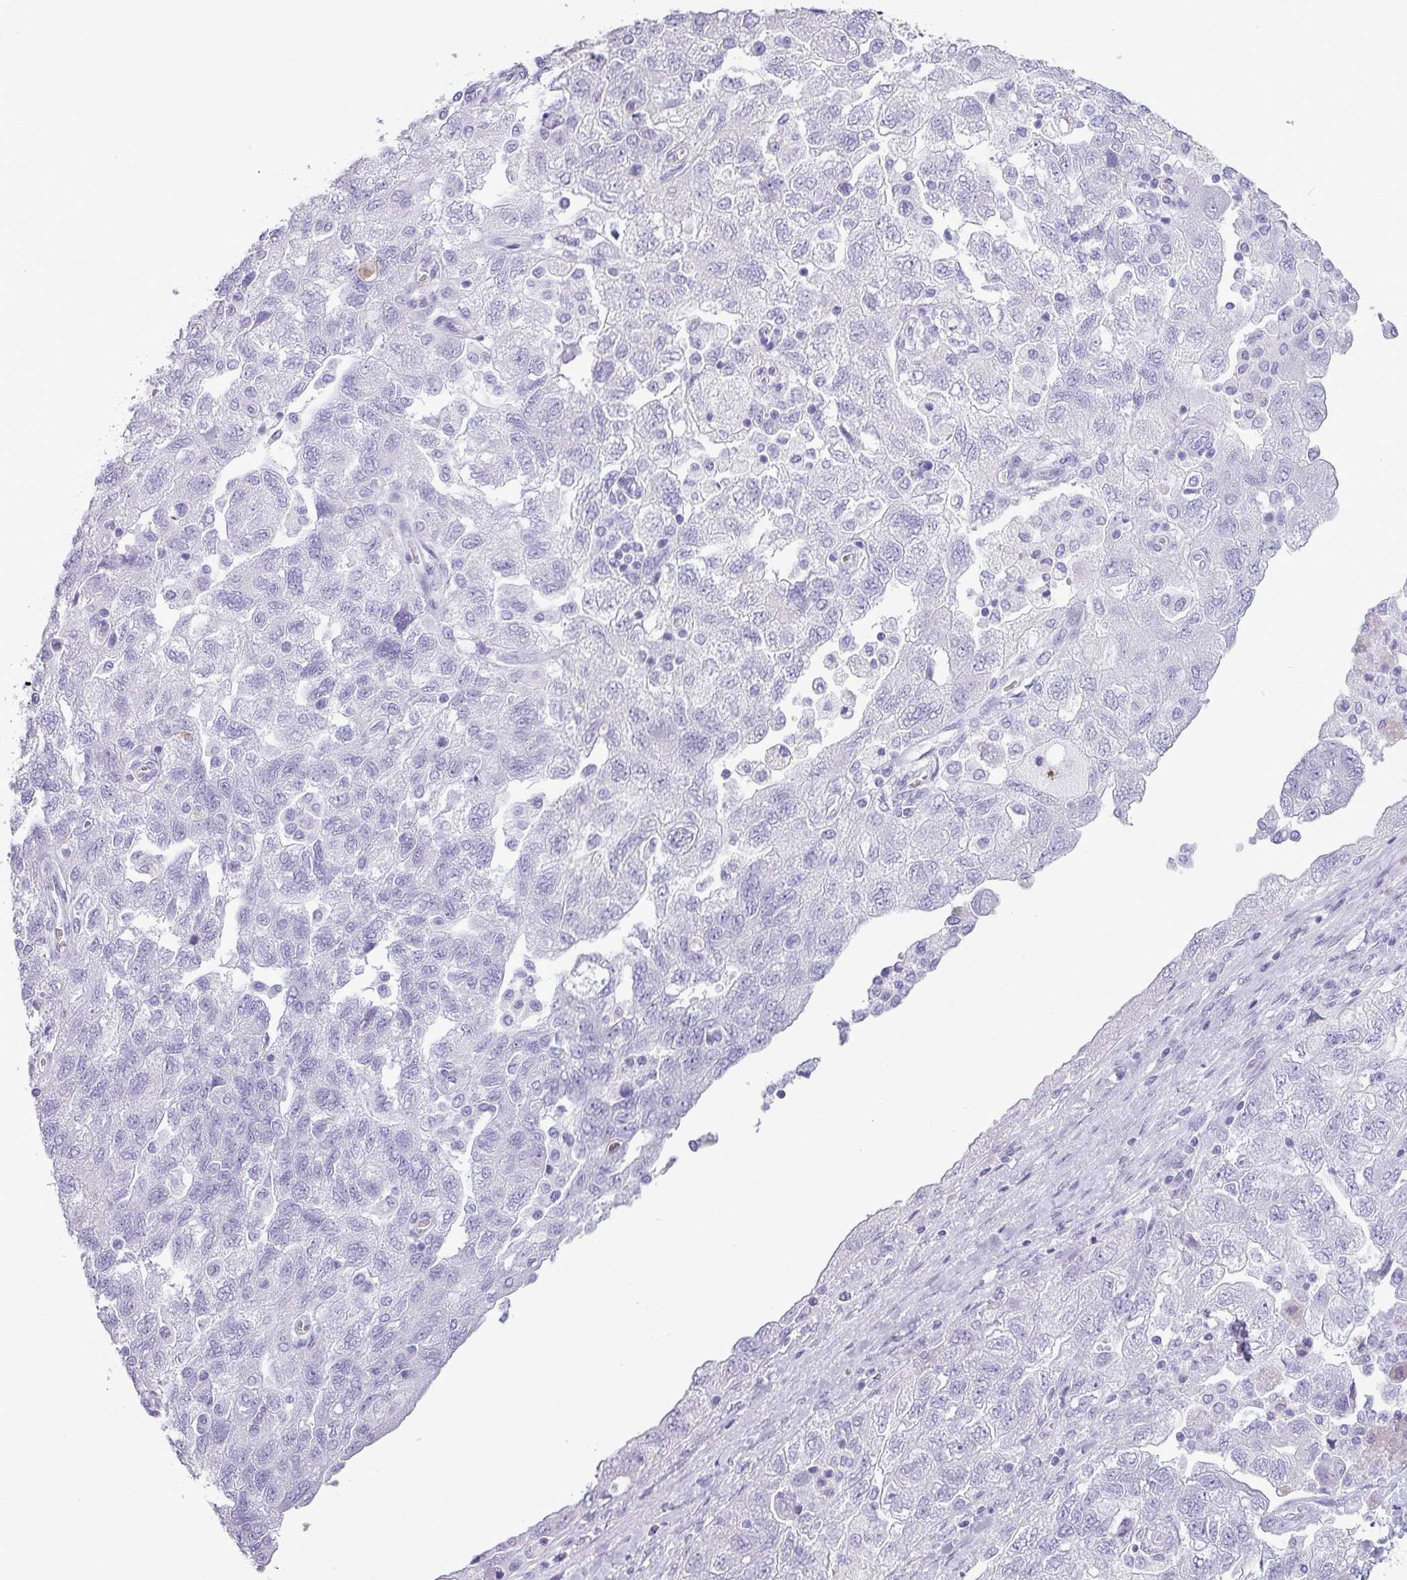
{"staining": {"intensity": "negative", "quantity": "none", "location": "none"}, "tissue": "ovarian cancer", "cell_type": "Tumor cells", "image_type": "cancer", "snomed": [{"axis": "morphology", "description": "Carcinoma, NOS"}, {"axis": "morphology", "description": "Cystadenocarcinoma, serous, NOS"}, {"axis": "topography", "description": "Ovary"}], "caption": "DAB (3,3'-diaminobenzidine) immunohistochemical staining of ovarian cancer demonstrates no significant positivity in tumor cells.", "gene": "AMY1B", "patient": {"sex": "female", "age": 69}}